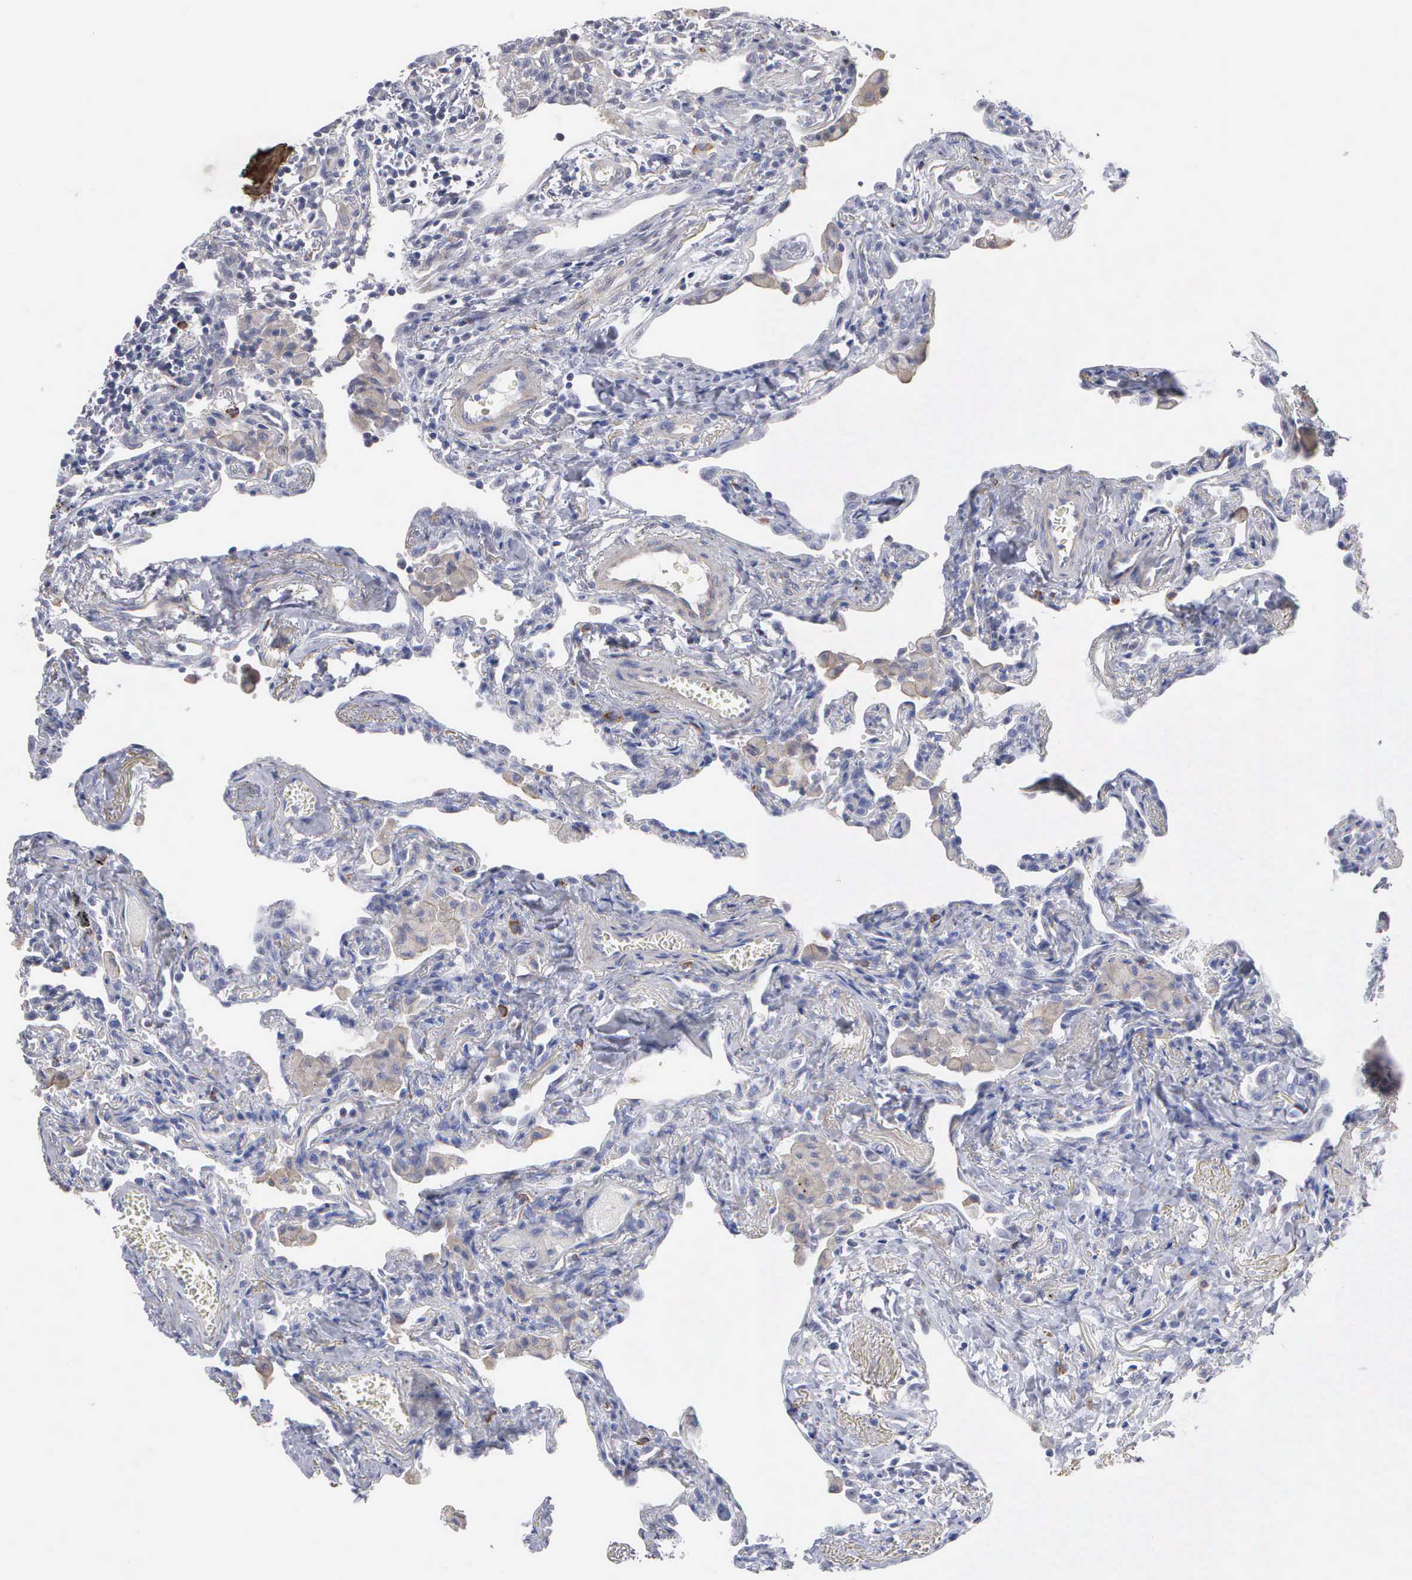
{"staining": {"intensity": "negative", "quantity": "none", "location": "none"}, "tissue": "lung", "cell_type": "Alveolar cells", "image_type": "normal", "snomed": [{"axis": "morphology", "description": "Normal tissue, NOS"}, {"axis": "topography", "description": "Lung"}], "caption": "The micrograph exhibits no staining of alveolar cells in normal lung. Nuclei are stained in blue.", "gene": "ELFN2", "patient": {"sex": "male", "age": 73}}